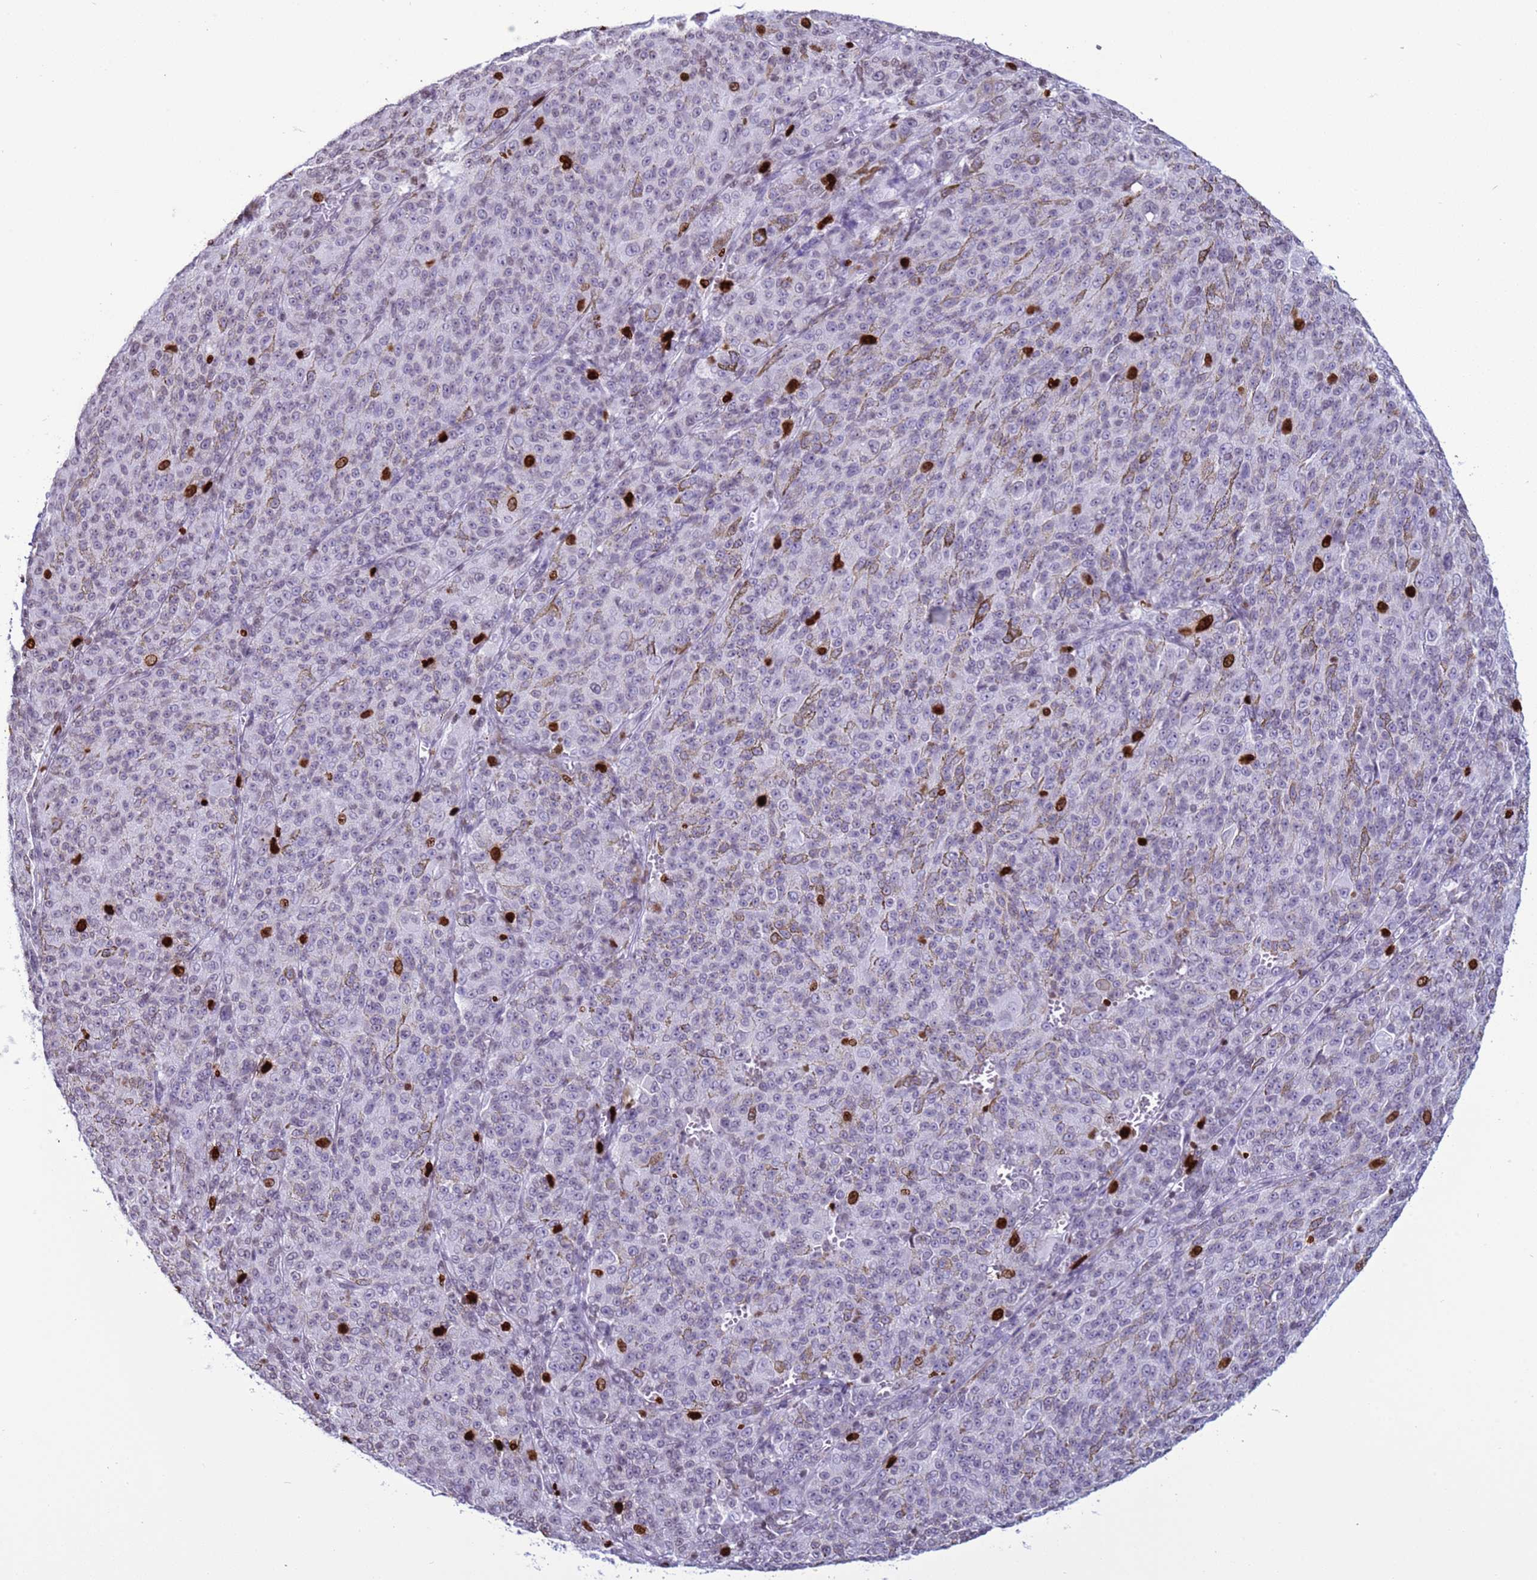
{"staining": {"intensity": "strong", "quantity": "<25%", "location": "nuclear"}, "tissue": "melanoma", "cell_type": "Tumor cells", "image_type": "cancer", "snomed": [{"axis": "morphology", "description": "Malignant melanoma, NOS"}, {"axis": "topography", "description": "Skin"}], "caption": "Human malignant melanoma stained with a brown dye displays strong nuclear positive positivity in approximately <25% of tumor cells.", "gene": "H4C8", "patient": {"sex": "female", "age": 52}}